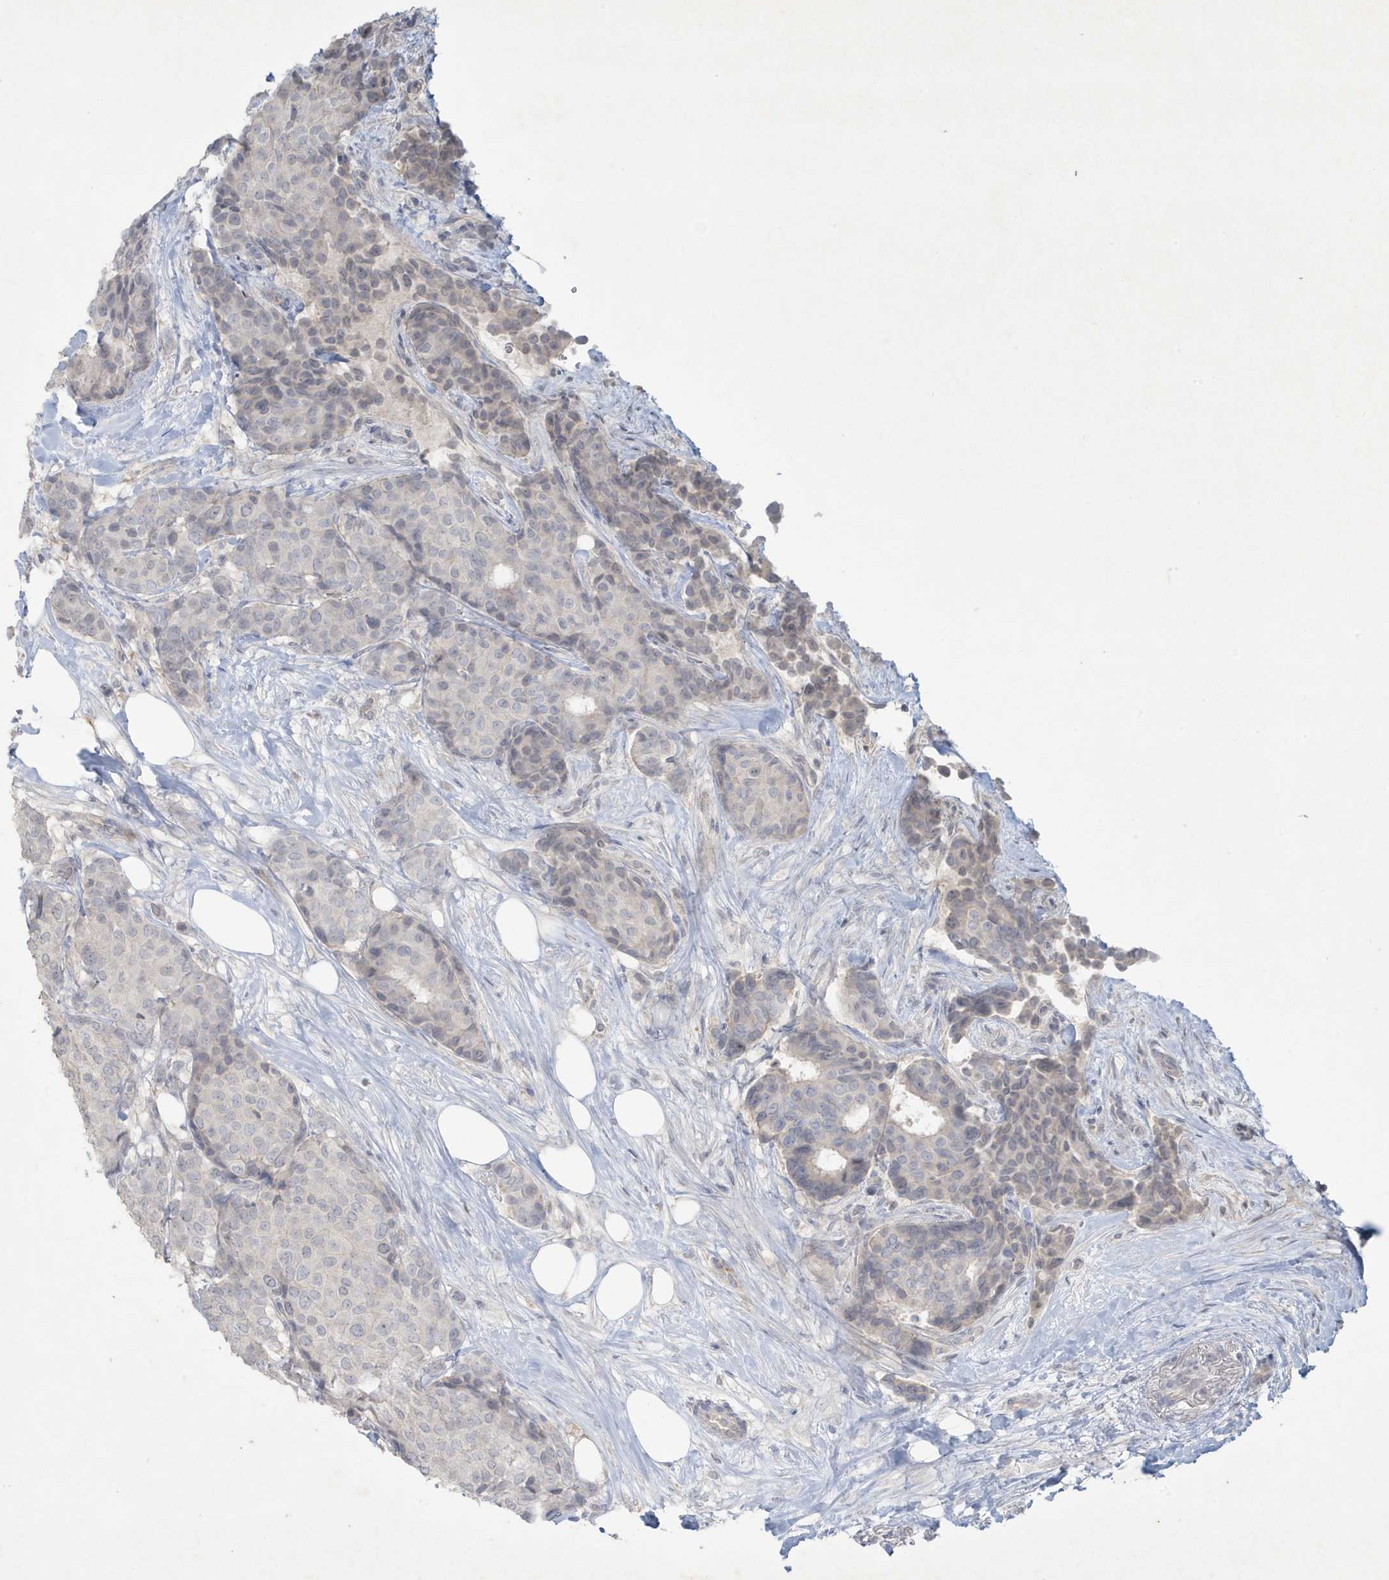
{"staining": {"intensity": "negative", "quantity": "none", "location": "none"}, "tissue": "breast cancer", "cell_type": "Tumor cells", "image_type": "cancer", "snomed": [{"axis": "morphology", "description": "Duct carcinoma"}, {"axis": "topography", "description": "Breast"}], "caption": "This is a histopathology image of IHC staining of breast cancer, which shows no staining in tumor cells.", "gene": "CCDC24", "patient": {"sex": "female", "age": 75}}